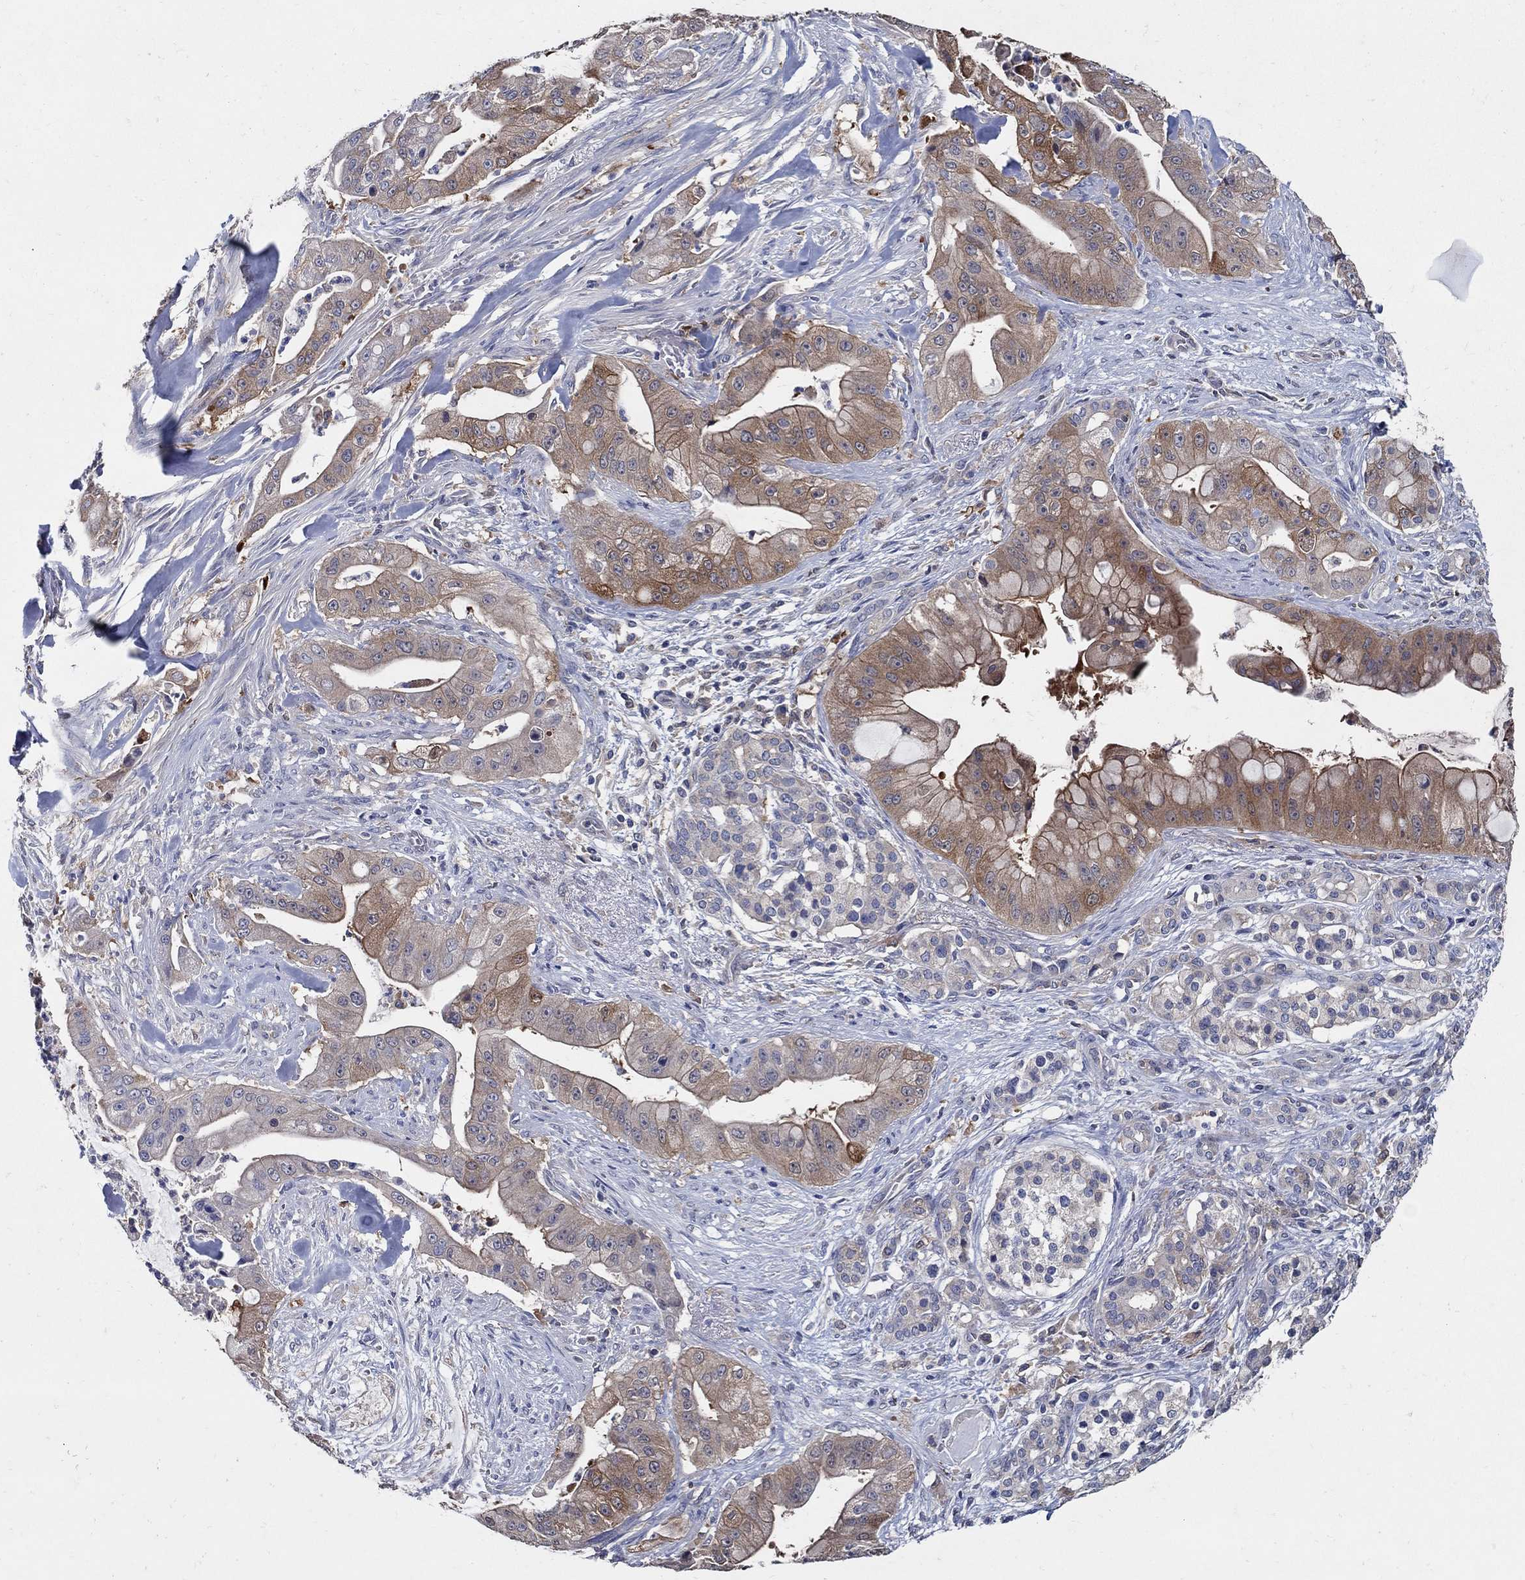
{"staining": {"intensity": "moderate", "quantity": "25%-75%", "location": "cytoplasmic/membranous"}, "tissue": "pancreatic cancer", "cell_type": "Tumor cells", "image_type": "cancer", "snomed": [{"axis": "morphology", "description": "Normal tissue, NOS"}, {"axis": "morphology", "description": "Inflammation, NOS"}, {"axis": "morphology", "description": "Adenocarcinoma, NOS"}, {"axis": "topography", "description": "Pancreas"}], "caption": "Protein expression analysis of human pancreatic cancer reveals moderate cytoplasmic/membranous staining in about 25%-75% of tumor cells.", "gene": "MTHFR", "patient": {"sex": "male", "age": 57}}